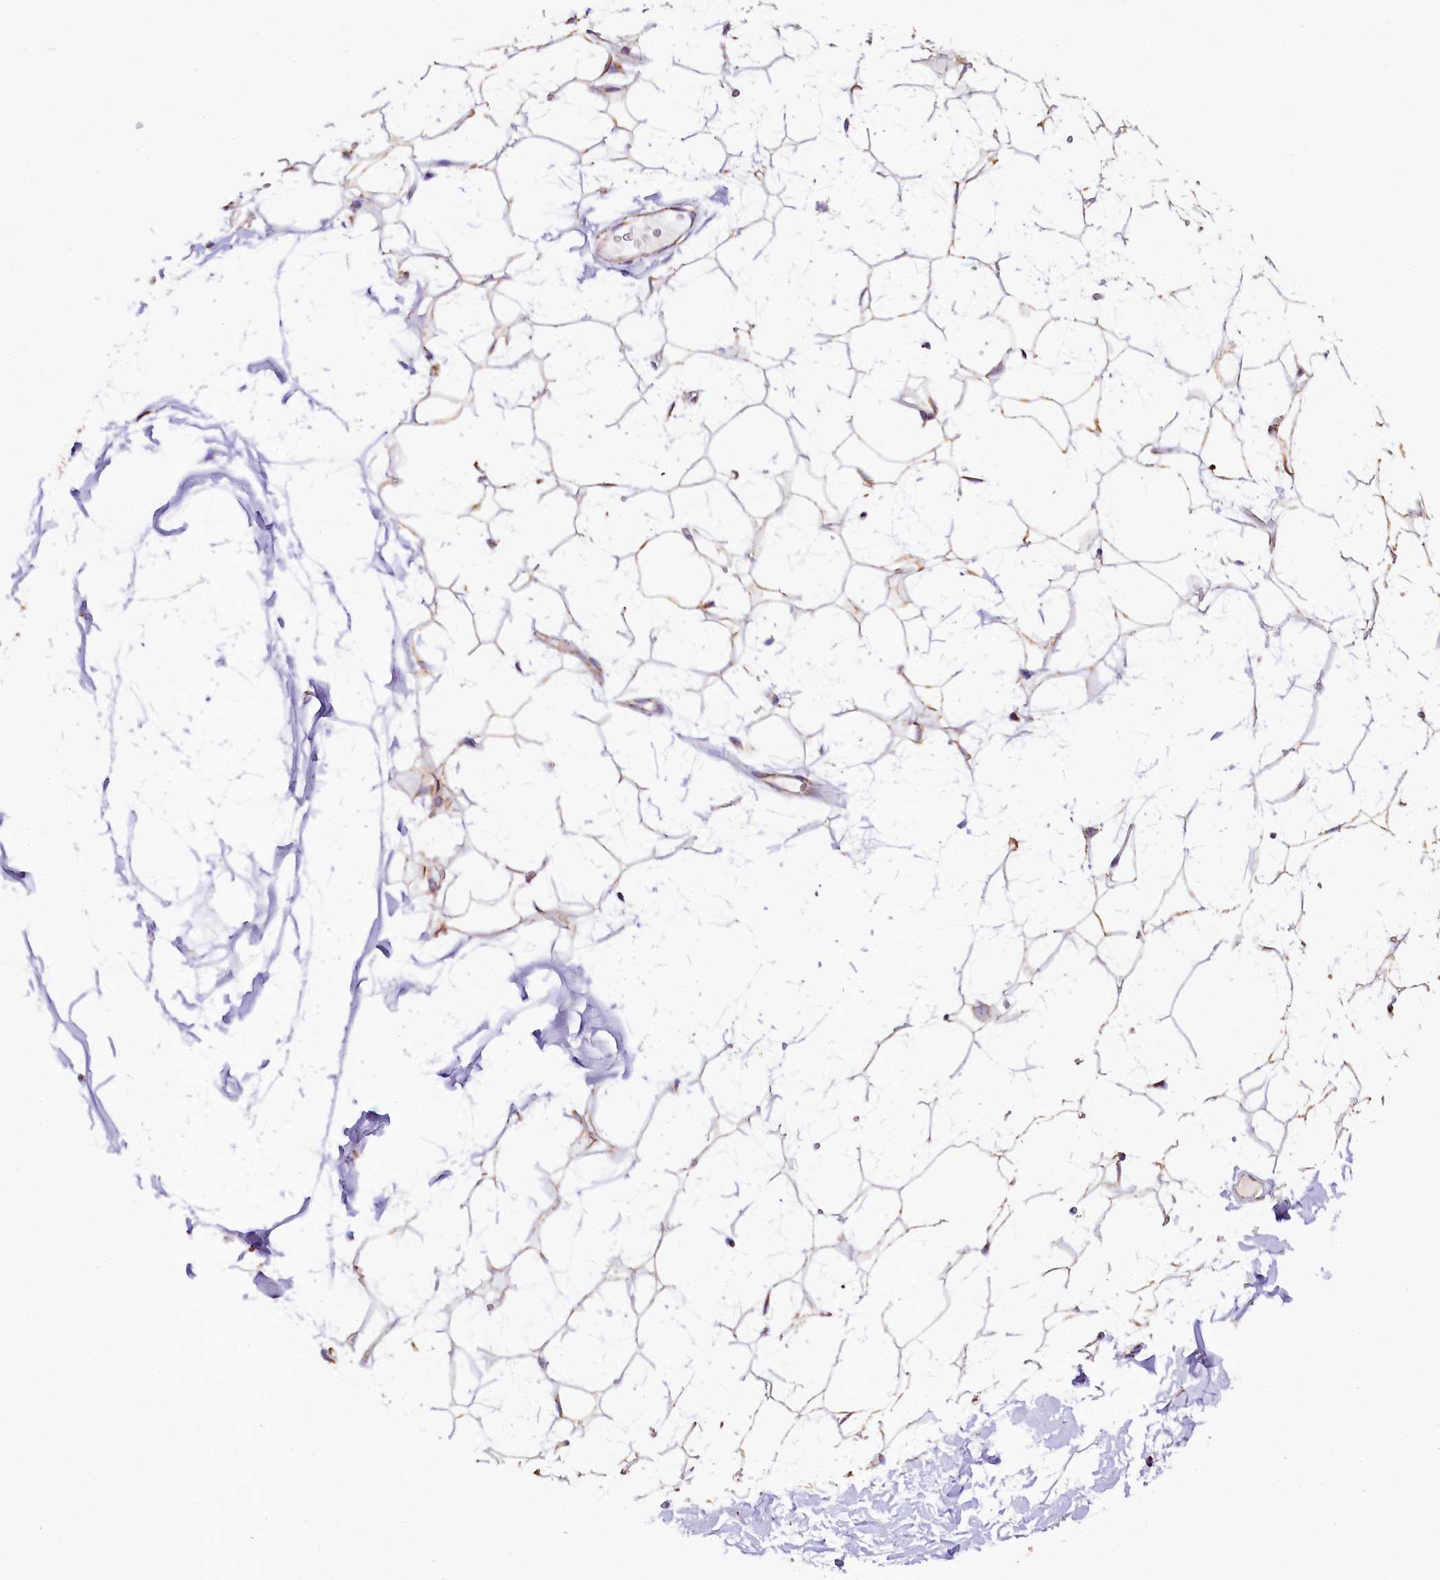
{"staining": {"intensity": "strong", "quantity": "25%-75%", "location": "cytoplasmic/membranous"}, "tissue": "adipose tissue", "cell_type": "Adipocytes", "image_type": "normal", "snomed": [{"axis": "morphology", "description": "Normal tissue, NOS"}, {"axis": "topography", "description": "Breast"}], "caption": "Brown immunohistochemical staining in benign human adipose tissue reveals strong cytoplasmic/membranous positivity in about 25%-75% of adipocytes. (brown staining indicates protein expression, while blue staining denotes nuclei).", "gene": "APLP2", "patient": {"sex": "female", "age": 26}}